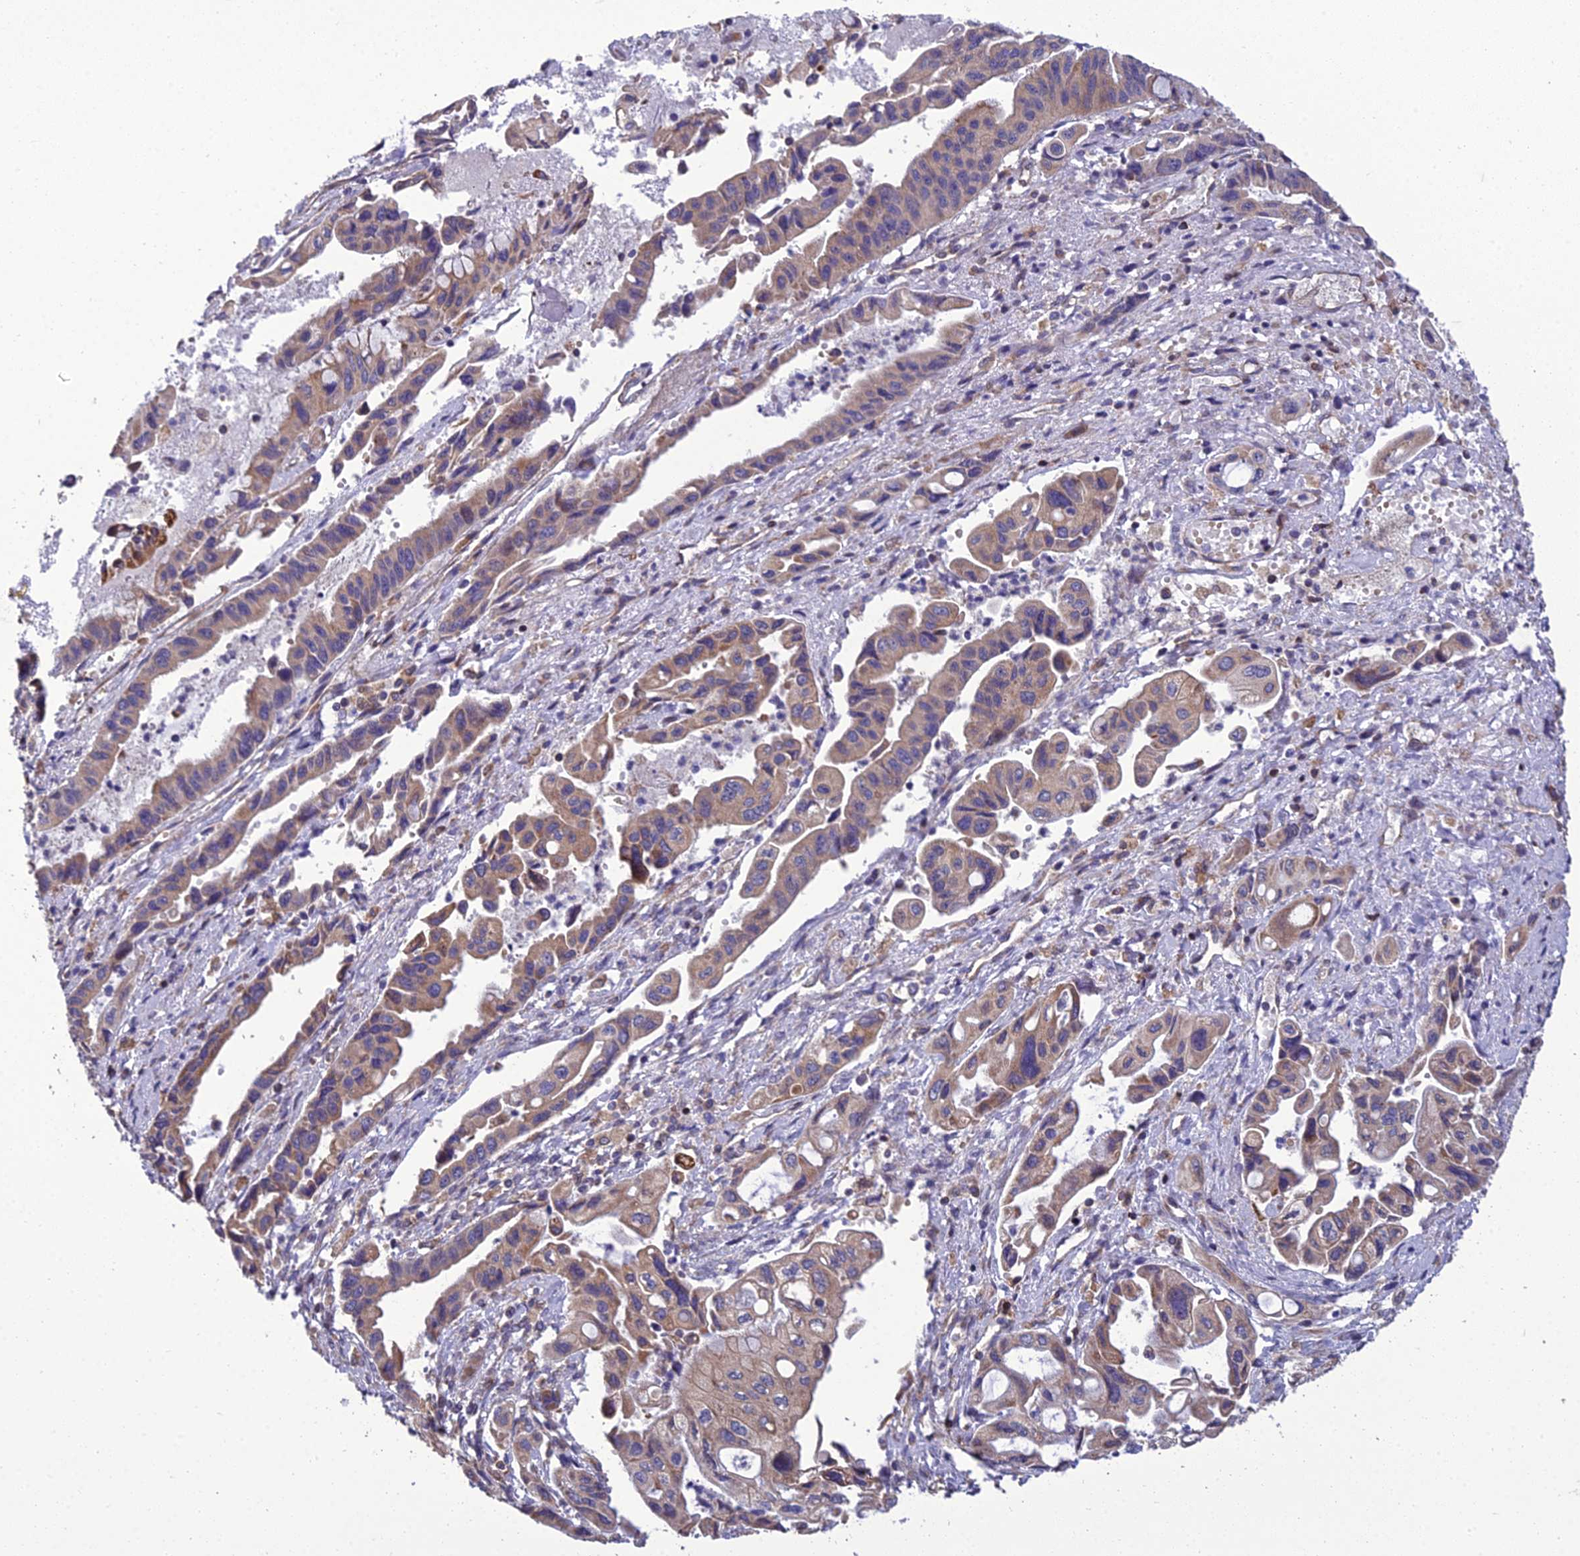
{"staining": {"intensity": "weak", "quantity": ">75%", "location": "cytoplasmic/membranous"}, "tissue": "pancreatic cancer", "cell_type": "Tumor cells", "image_type": "cancer", "snomed": [{"axis": "morphology", "description": "Adenocarcinoma, NOS"}, {"axis": "topography", "description": "Pancreas"}], "caption": "Pancreatic cancer stained with a brown dye exhibits weak cytoplasmic/membranous positive positivity in about >75% of tumor cells.", "gene": "GIMAP1", "patient": {"sex": "female", "age": 50}}